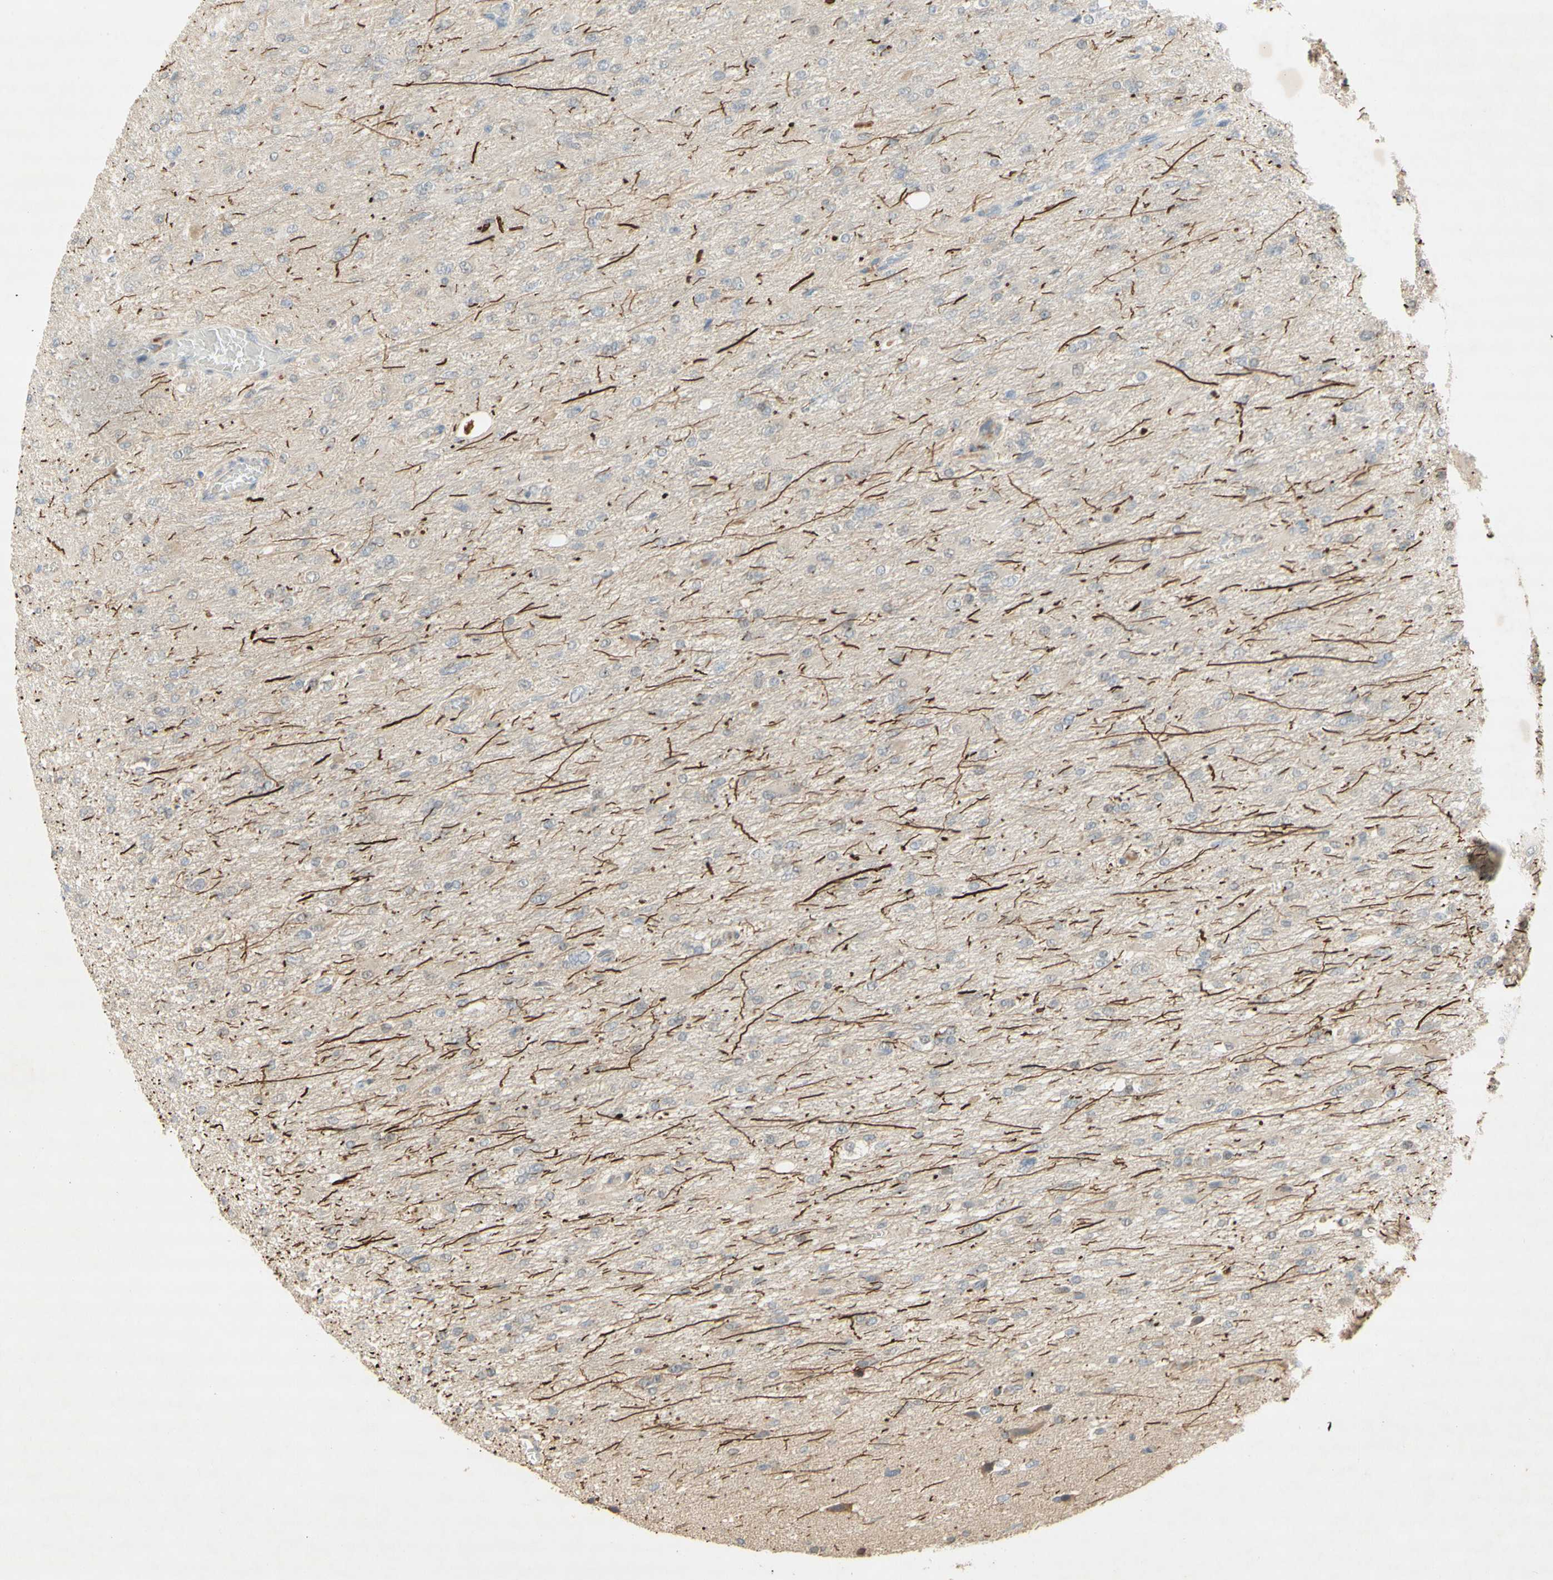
{"staining": {"intensity": "negative", "quantity": "none", "location": "none"}, "tissue": "glioma", "cell_type": "Tumor cells", "image_type": "cancer", "snomed": [{"axis": "morphology", "description": "Glioma, malignant, High grade"}, {"axis": "topography", "description": "Cerebral cortex"}], "caption": "The IHC photomicrograph has no significant positivity in tumor cells of glioma tissue. The staining was performed using DAB to visualize the protein expression in brown, while the nuclei were stained in blue with hematoxylin (Magnification: 20x).", "gene": "NRG4", "patient": {"sex": "female", "age": 36}}